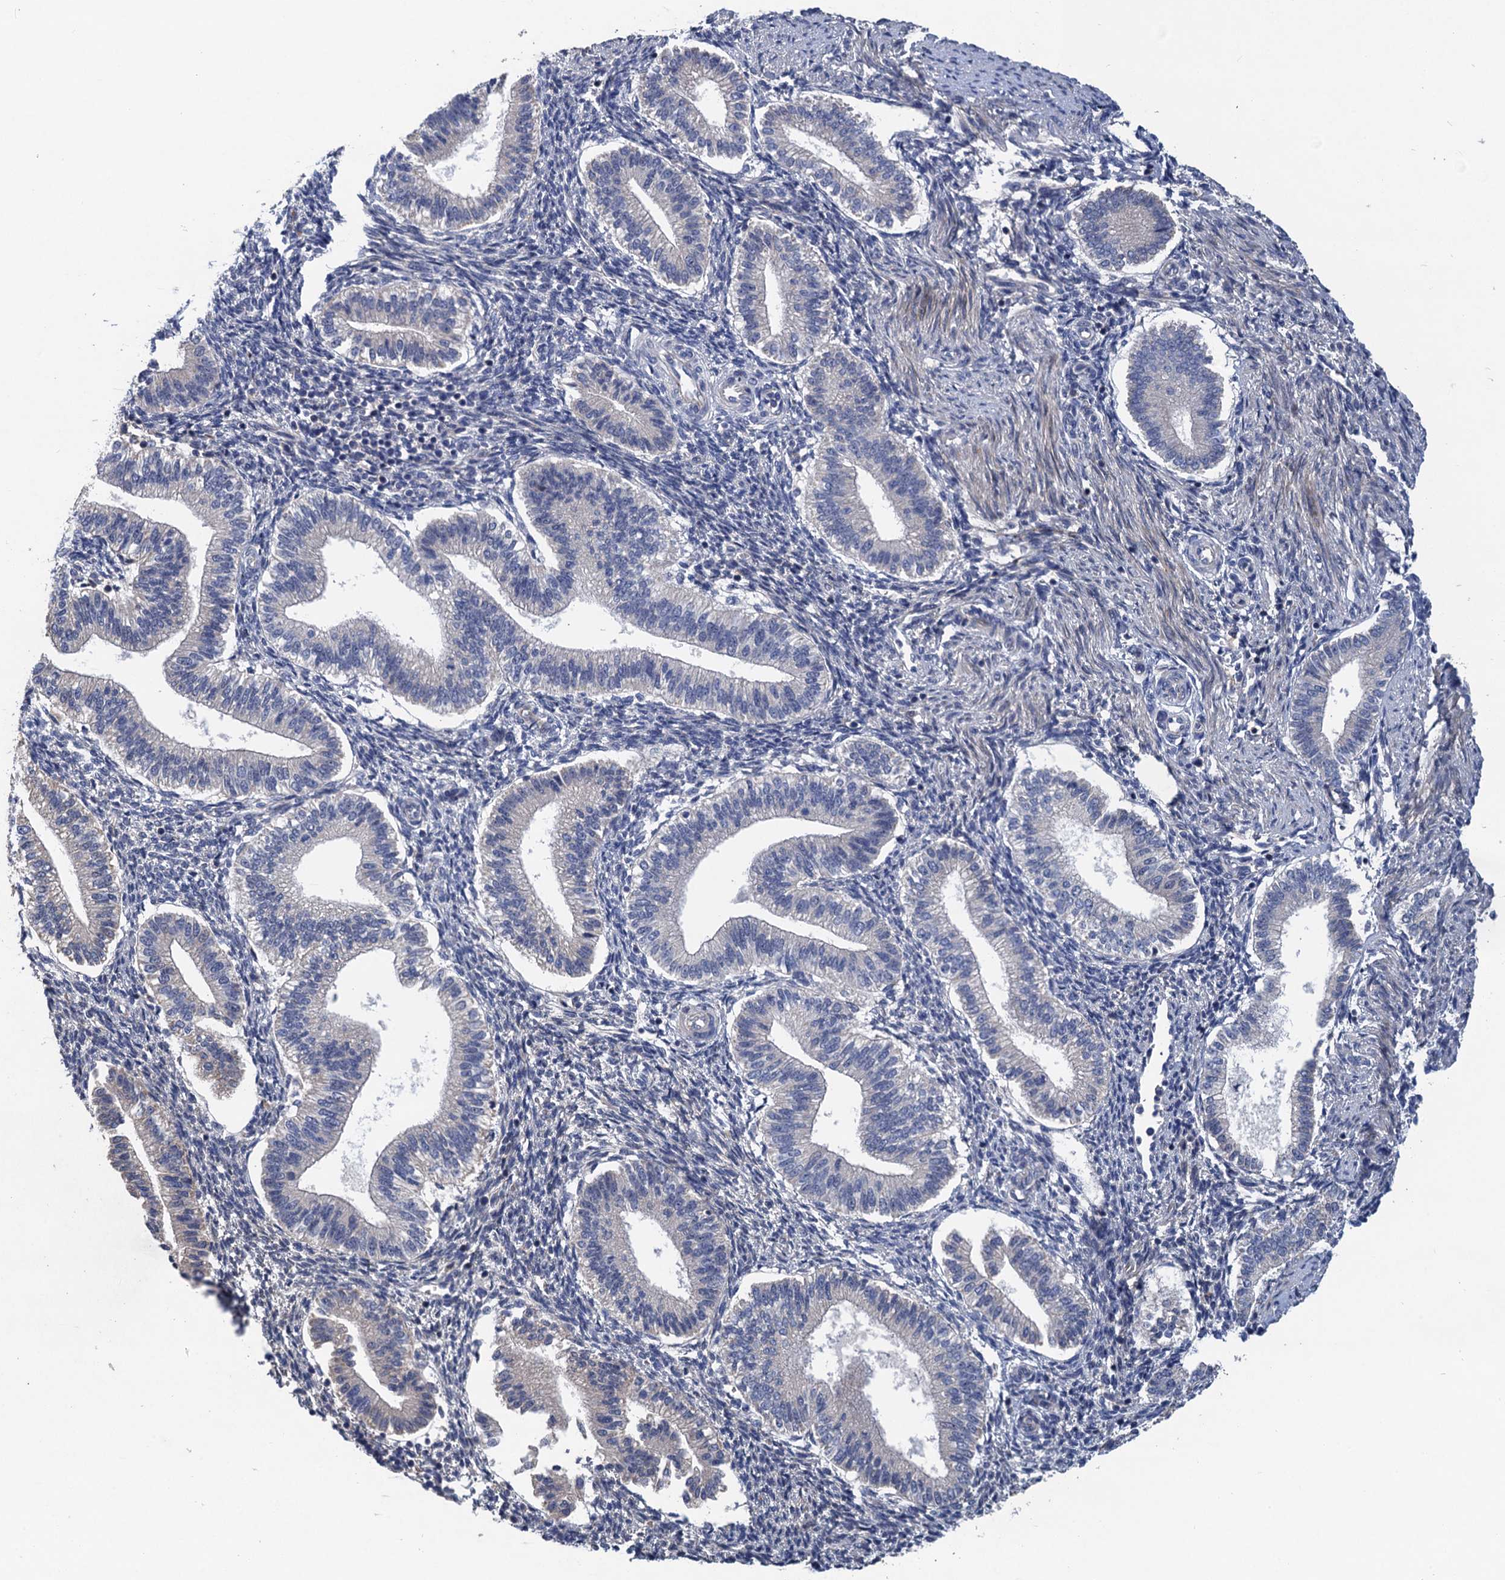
{"staining": {"intensity": "negative", "quantity": "none", "location": "none"}, "tissue": "endometrium", "cell_type": "Cells in endometrial stroma", "image_type": "normal", "snomed": [{"axis": "morphology", "description": "Normal tissue, NOS"}, {"axis": "topography", "description": "Endometrium"}], "caption": "Micrograph shows no protein positivity in cells in endometrial stroma of unremarkable endometrium.", "gene": "TRAF7", "patient": {"sex": "female", "age": 25}}